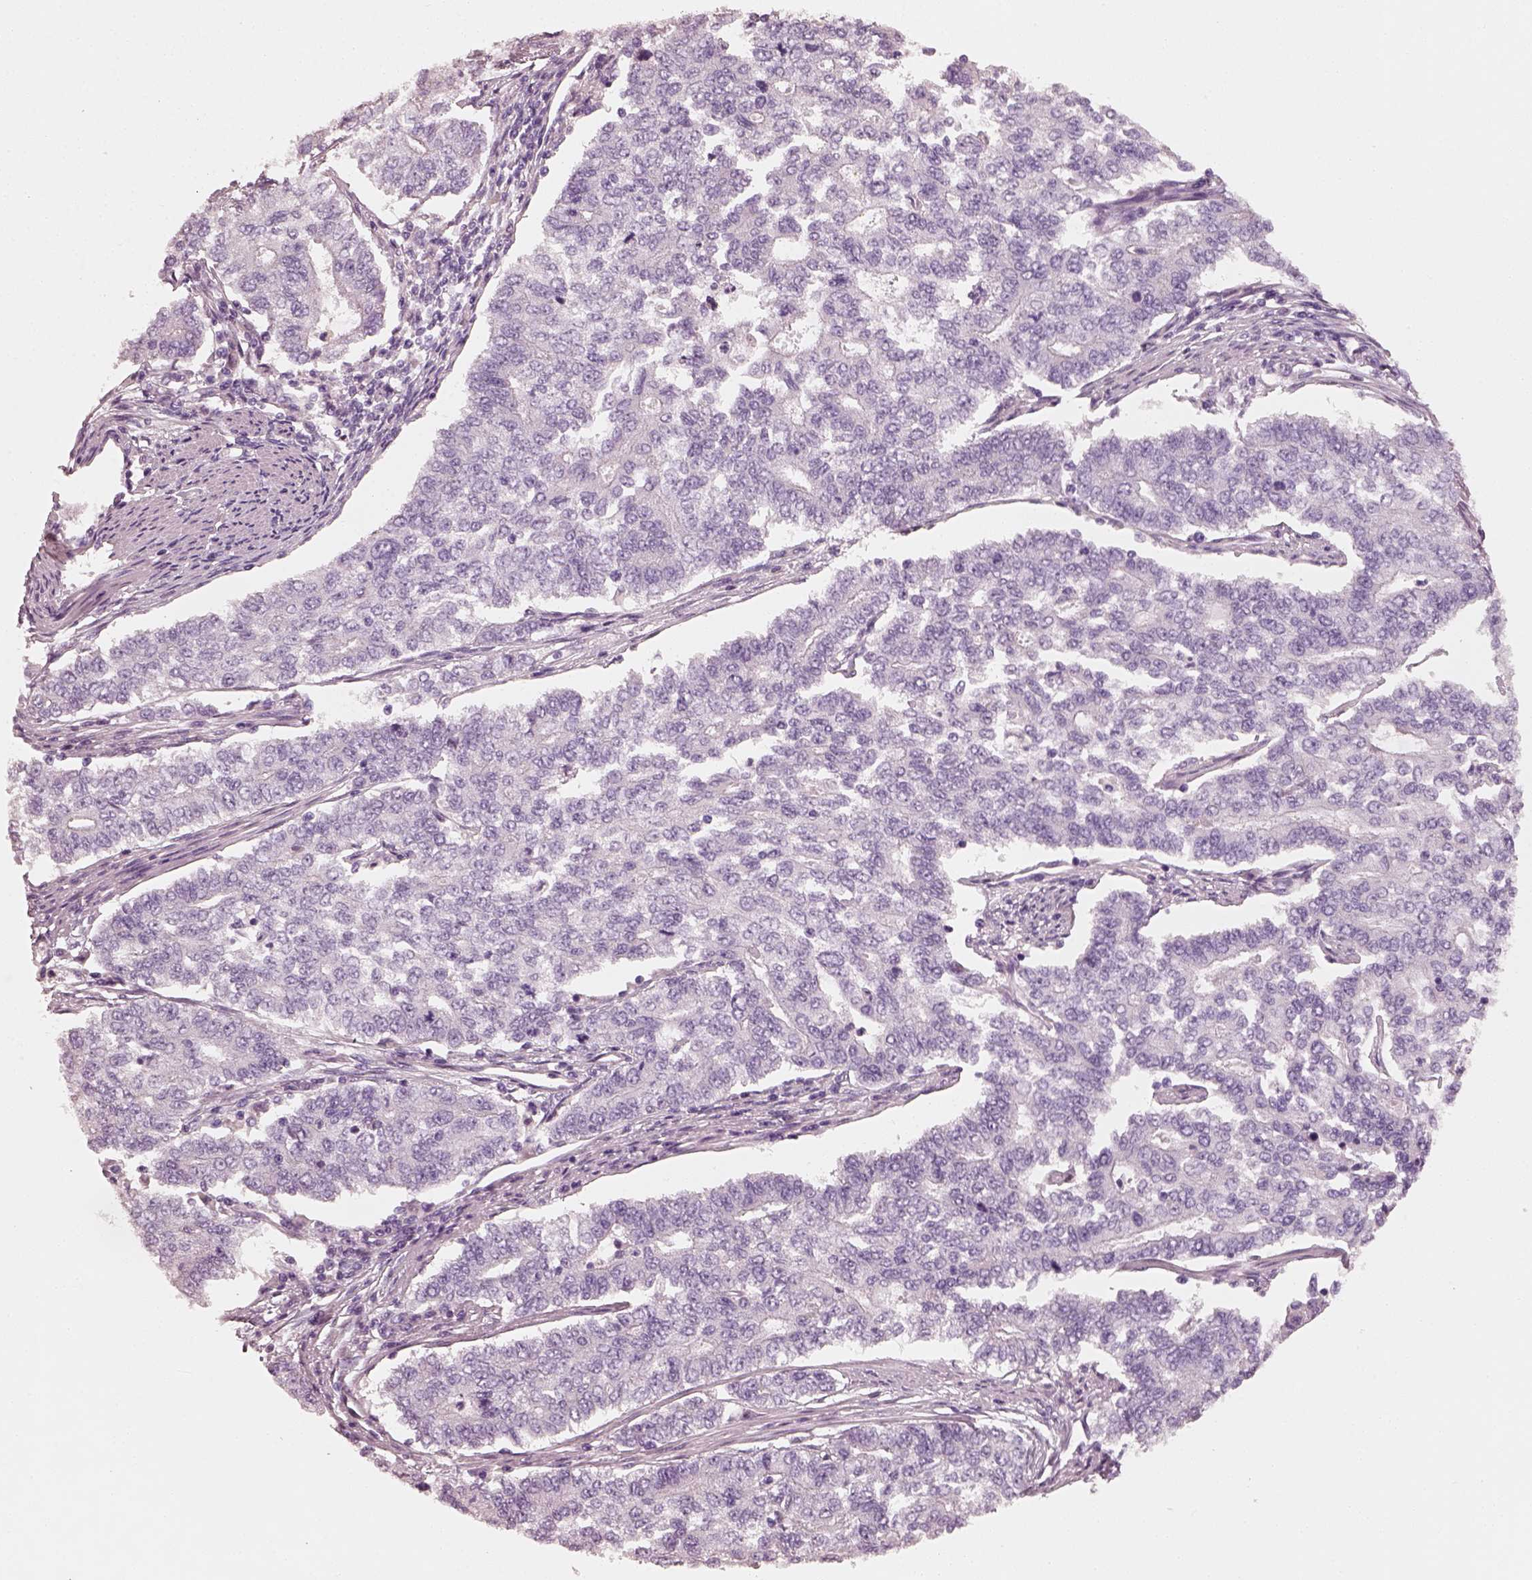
{"staining": {"intensity": "negative", "quantity": "none", "location": "none"}, "tissue": "endometrial cancer", "cell_type": "Tumor cells", "image_type": "cancer", "snomed": [{"axis": "morphology", "description": "Adenocarcinoma, NOS"}, {"axis": "topography", "description": "Uterus"}], "caption": "IHC image of human endometrial cancer stained for a protein (brown), which displays no positivity in tumor cells. (DAB (3,3'-diaminobenzidine) immunohistochemistry (IHC) visualized using brightfield microscopy, high magnification).", "gene": "RS1", "patient": {"sex": "female", "age": 59}}